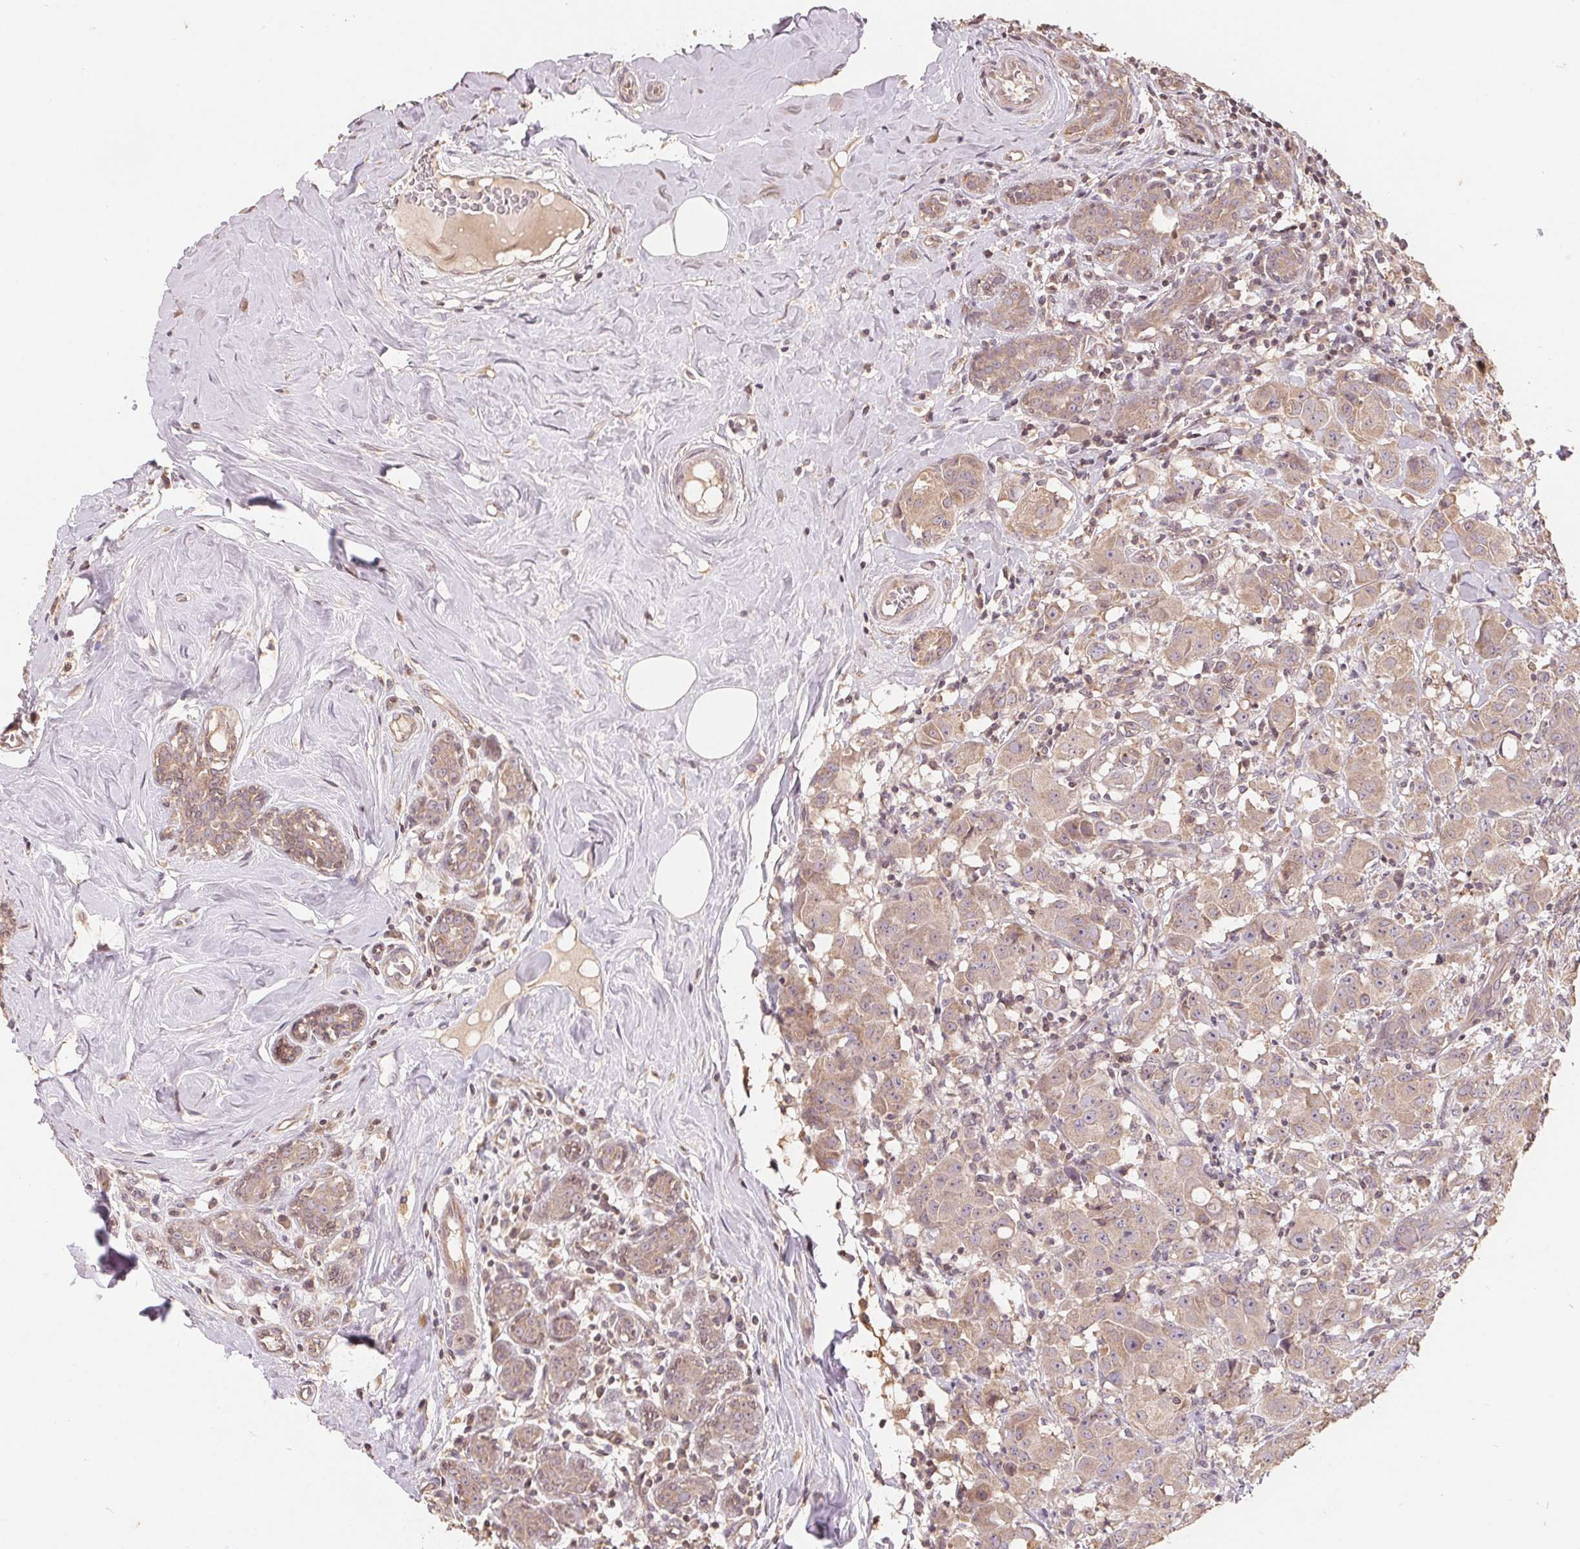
{"staining": {"intensity": "weak", "quantity": ">75%", "location": "cytoplasmic/membranous"}, "tissue": "breast cancer", "cell_type": "Tumor cells", "image_type": "cancer", "snomed": [{"axis": "morphology", "description": "Normal tissue, NOS"}, {"axis": "morphology", "description": "Duct carcinoma"}, {"axis": "topography", "description": "Breast"}], "caption": "IHC micrograph of human breast cancer stained for a protein (brown), which exhibits low levels of weak cytoplasmic/membranous staining in approximately >75% of tumor cells.", "gene": "CDIPT", "patient": {"sex": "female", "age": 43}}